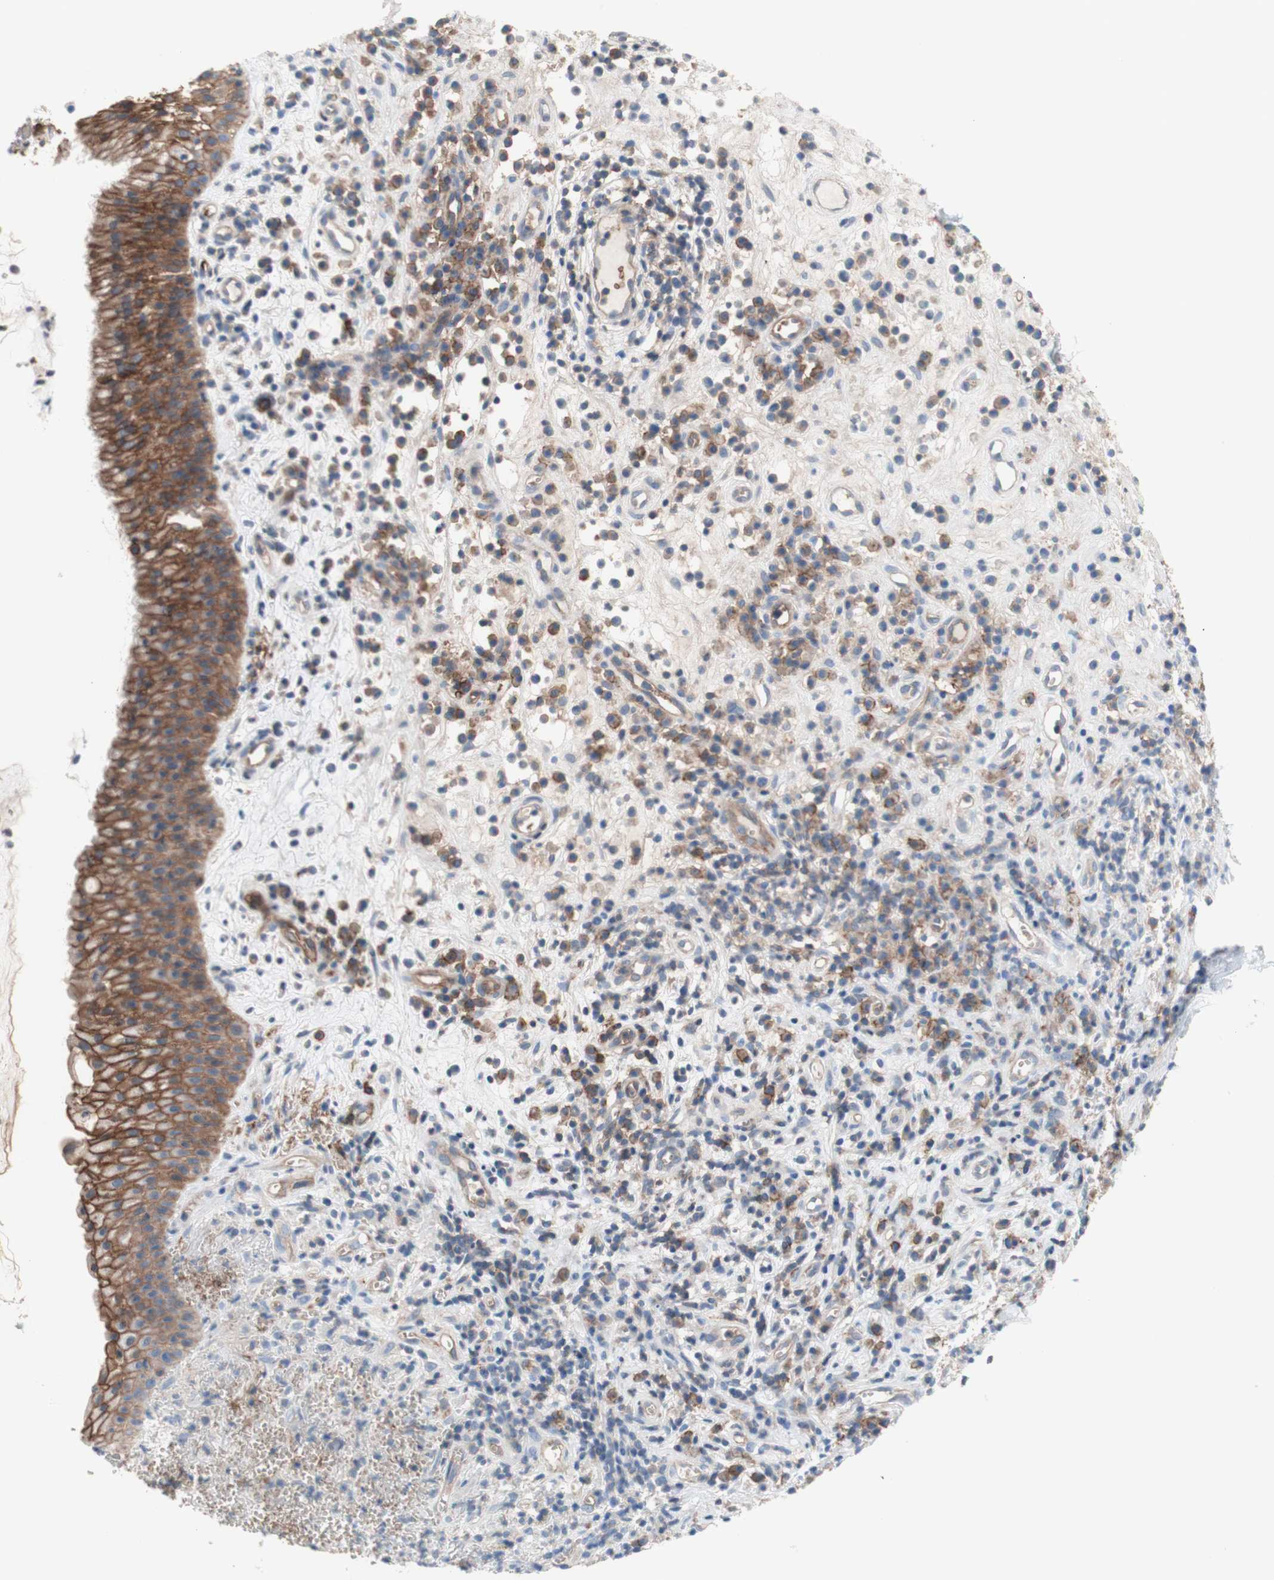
{"staining": {"intensity": "strong", "quantity": ">75%", "location": "cytoplasmic/membranous"}, "tissue": "nasopharynx", "cell_type": "Respiratory epithelial cells", "image_type": "normal", "snomed": [{"axis": "morphology", "description": "Normal tissue, NOS"}, {"axis": "topography", "description": "Nasopharynx"}], "caption": "Nasopharynx stained for a protein shows strong cytoplasmic/membranous positivity in respiratory epithelial cells. (brown staining indicates protein expression, while blue staining denotes nuclei).", "gene": "CD46", "patient": {"sex": "female", "age": 51}}